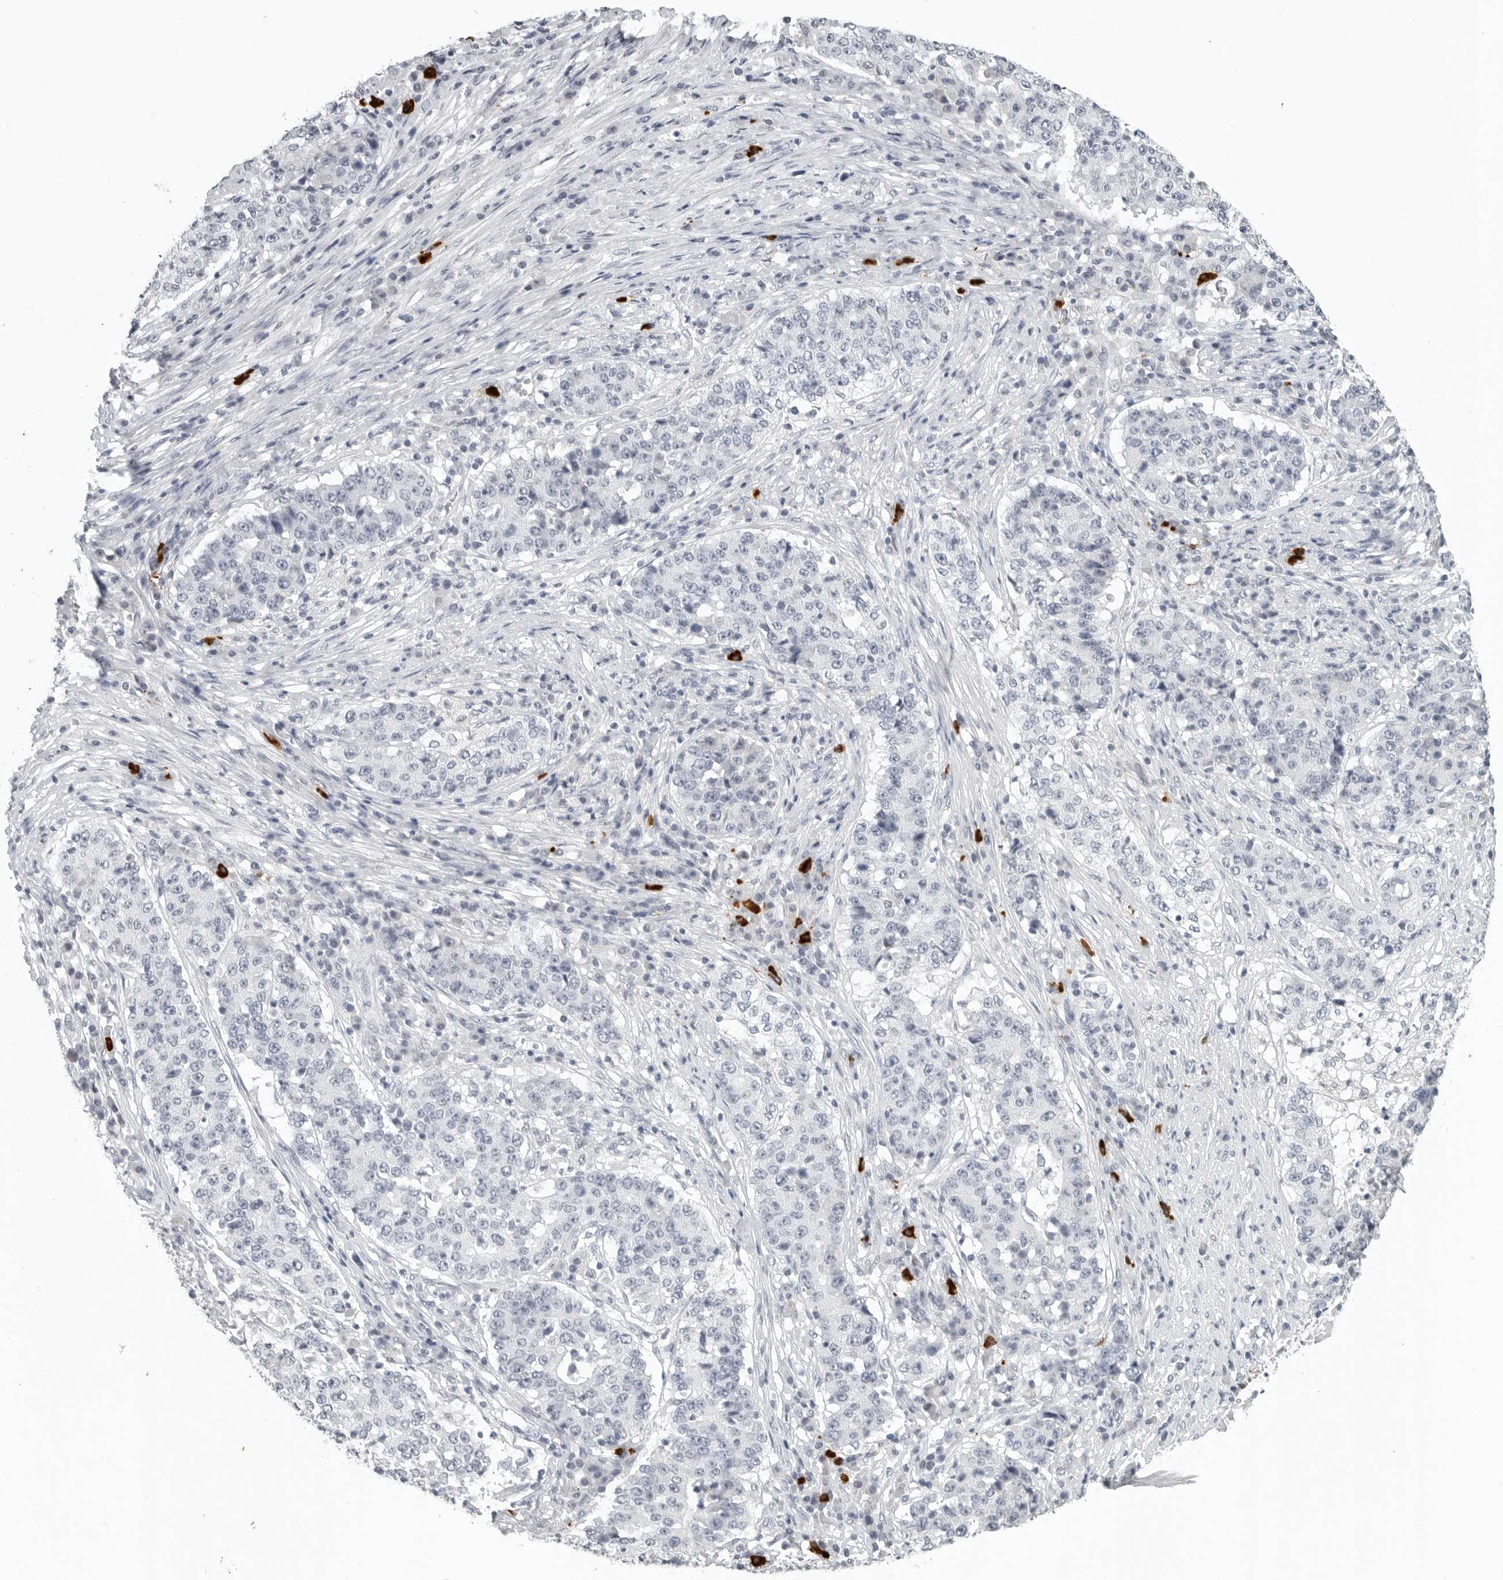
{"staining": {"intensity": "negative", "quantity": "none", "location": "none"}, "tissue": "stomach cancer", "cell_type": "Tumor cells", "image_type": "cancer", "snomed": [{"axis": "morphology", "description": "Adenocarcinoma, NOS"}, {"axis": "topography", "description": "Stomach"}], "caption": "Stomach adenocarcinoma was stained to show a protein in brown. There is no significant positivity in tumor cells. (DAB IHC, high magnification).", "gene": "BPIFA1", "patient": {"sex": "male", "age": 59}}